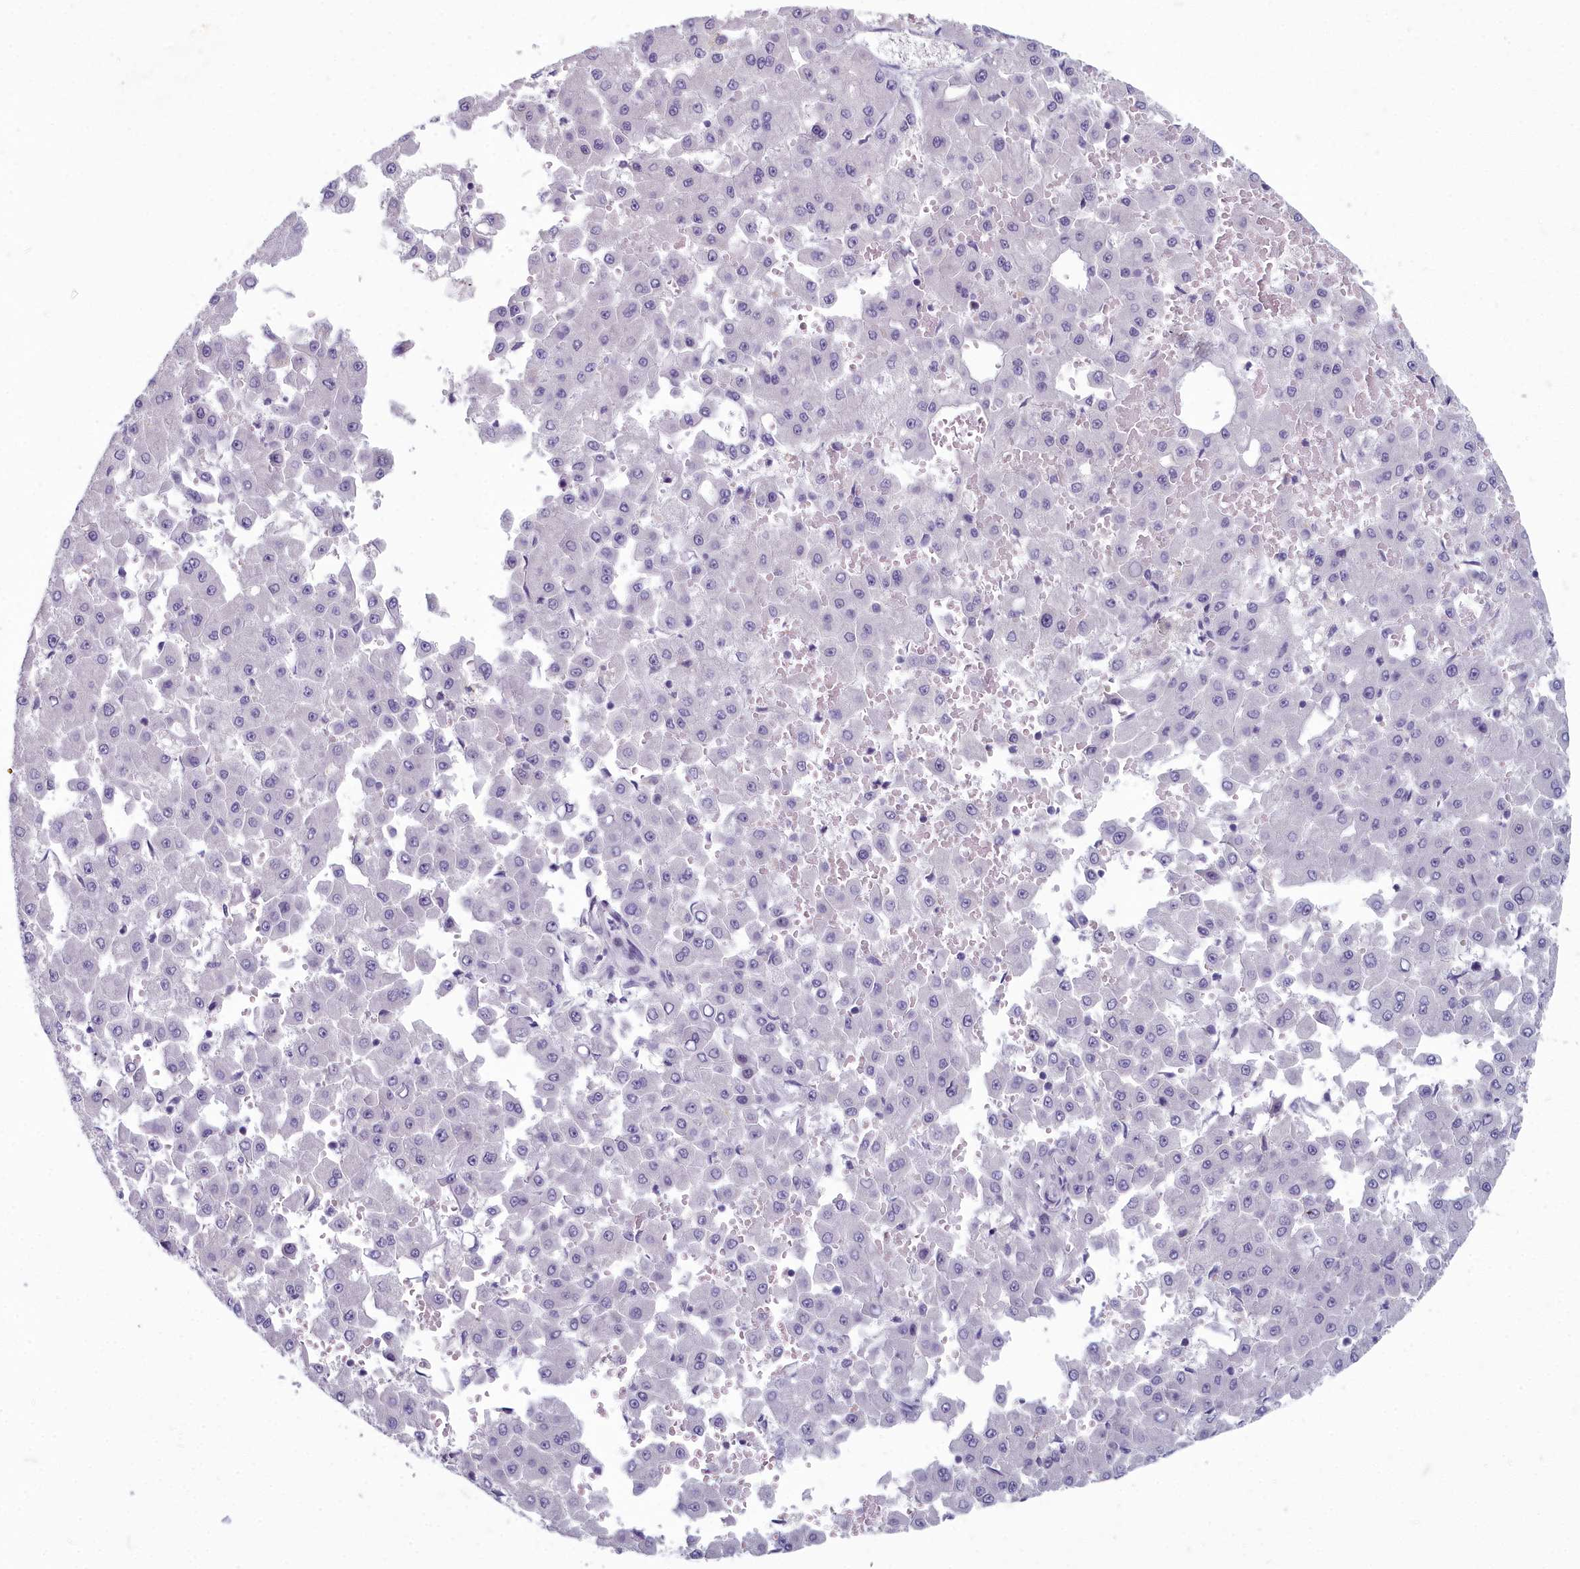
{"staining": {"intensity": "negative", "quantity": "none", "location": "none"}, "tissue": "liver cancer", "cell_type": "Tumor cells", "image_type": "cancer", "snomed": [{"axis": "morphology", "description": "Carcinoma, Hepatocellular, NOS"}, {"axis": "topography", "description": "Liver"}], "caption": "Liver hepatocellular carcinoma stained for a protein using IHC shows no positivity tumor cells.", "gene": "INSYN2A", "patient": {"sex": "male", "age": 47}}